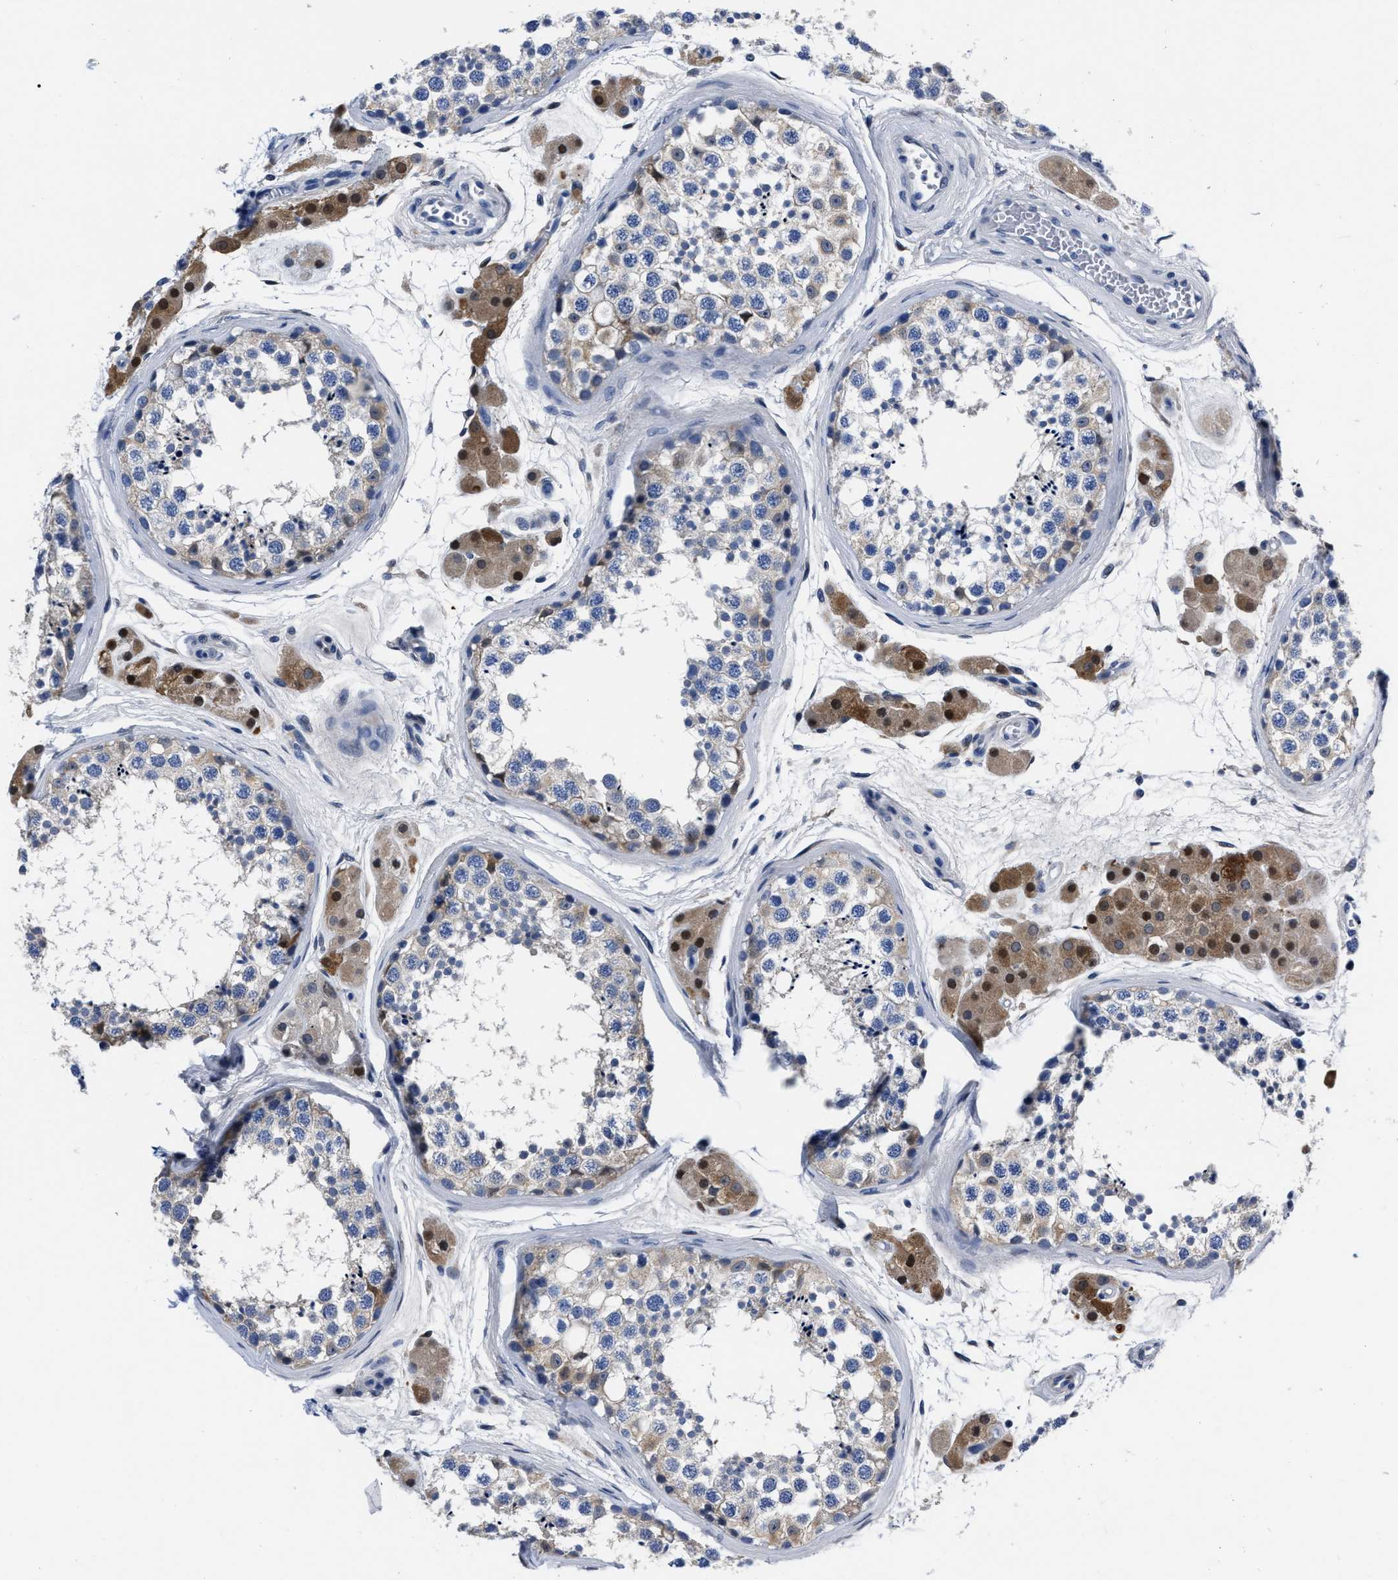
{"staining": {"intensity": "weak", "quantity": "<25%", "location": "cytoplasmic/membranous"}, "tissue": "testis", "cell_type": "Cells in seminiferous ducts", "image_type": "normal", "snomed": [{"axis": "morphology", "description": "Normal tissue, NOS"}, {"axis": "topography", "description": "Testis"}], "caption": "Immunohistochemistry image of benign testis: human testis stained with DAB (3,3'-diaminobenzidine) shows no significant protein staining in cells in seminiferous ducts.", "gene": "MOV10L1", "patient": {"sex": "male", "age": 56}}